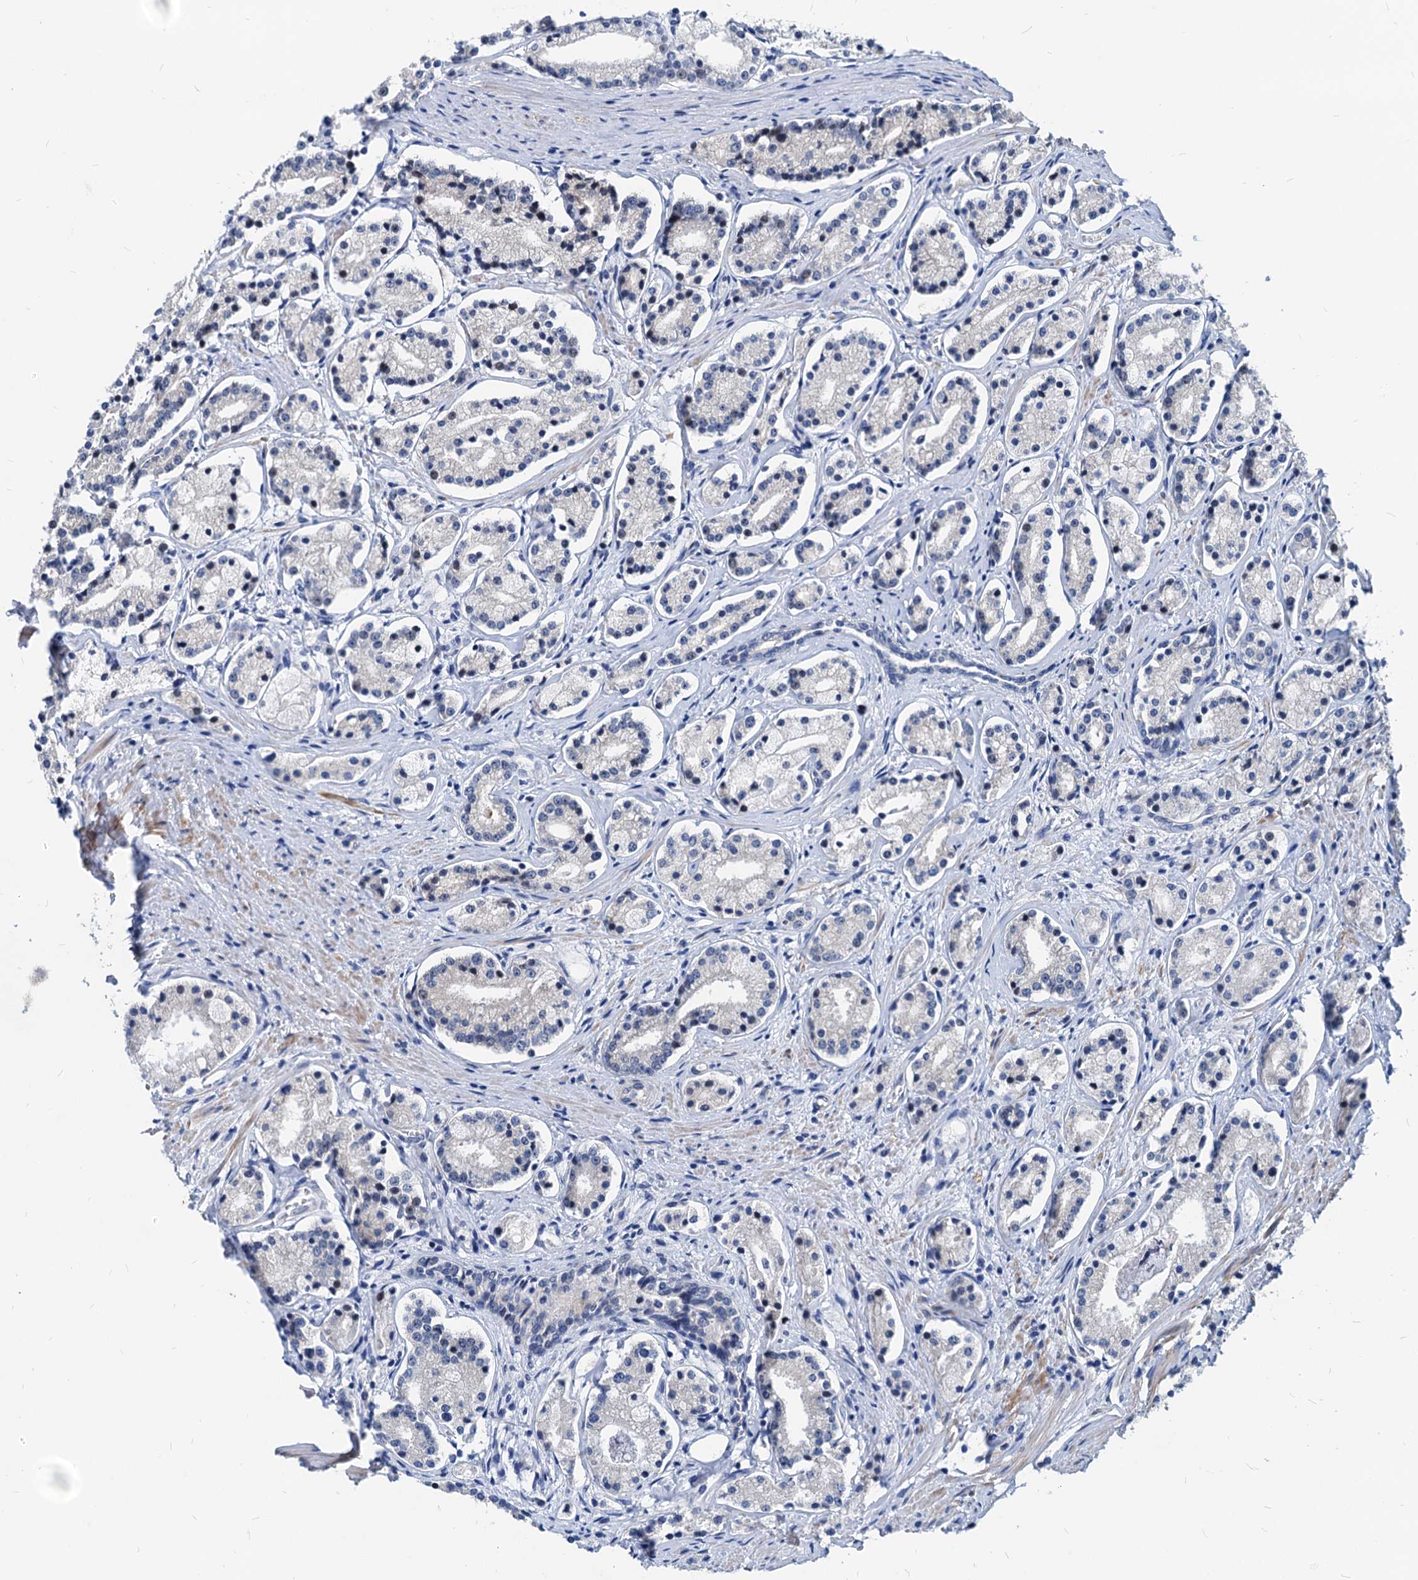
{"staining": {"intensity": "negative", "quantity": "none", "location": "none"}, "tissue": "prostate cancer", "cell_type": "Tumor cells", "image_type": "cancer", "snomed": [{"axis": "morphology", "description": "Adenocarcinoma, High grade"}, {"axis": "topography", "description": "Prostate"}], "caption": "The immunohistochemistry image has no significant expression in tumor cells of prostate cancer (high-grade adenocarcinoma) tissue.", "gene": "HSF2", "patient": {"sex": "male", "age": 69}}